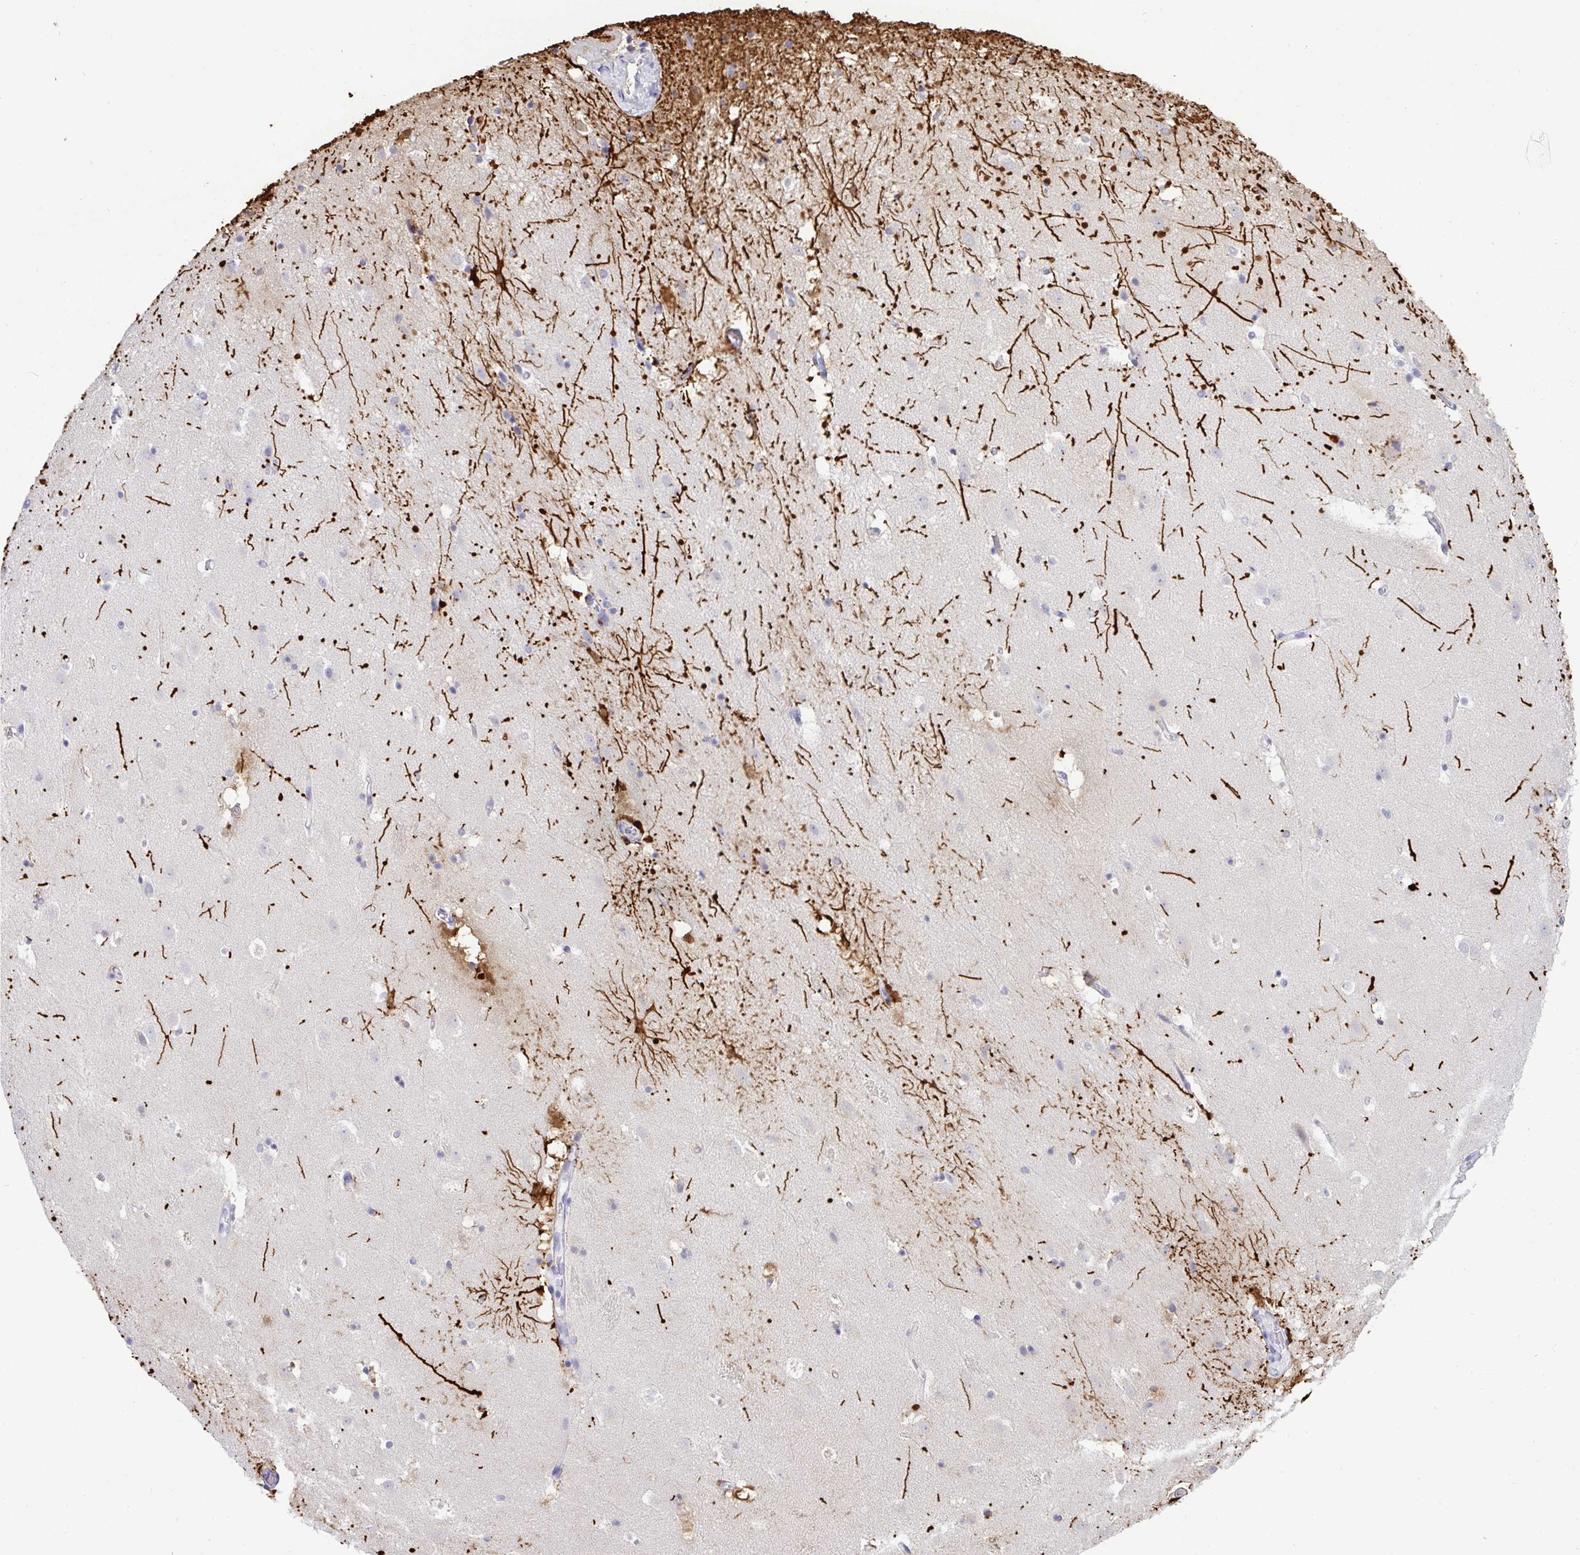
{"staining": {"intensity": "strong", "quantity": "<25%", "location": "cytoplasmic/membranous"}, "tissue": "caudate", "cell_type": "Glial cells", "image_type": "normal", "snomed": [{"axis": "morphology", "description": "Normal tissue, NOS"}, {"axis": "topography", "description": "Lateral ventricle wall"}], "caption": "About <25% of glial cells in benign caudate demonstrate strong cytoplasmic/membranous protein positivity as visualized by brown immunohistochemical staining.", "gene": "THOP1", "patient": {"sex": "male", "age": 37}}